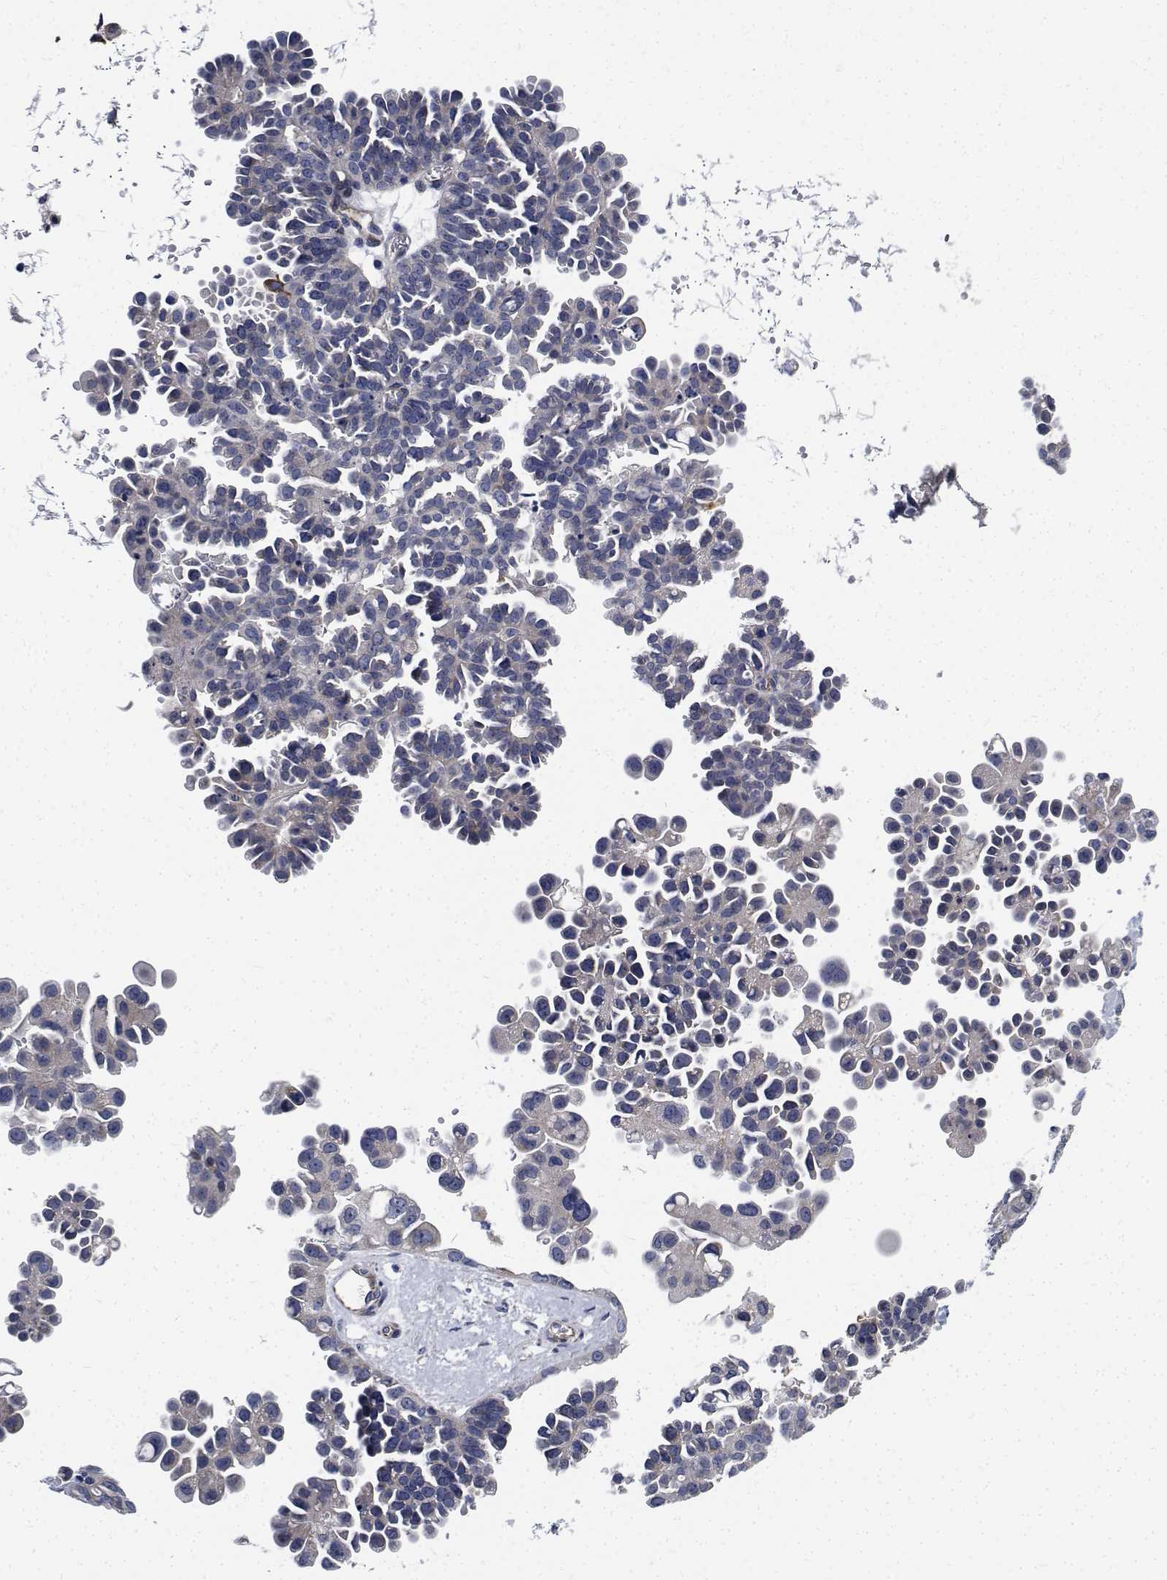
{"staining": {"intensity": "negative", "quantity": "none", "location": "none"}, "tissue": "ovarian cancer", "cell_type": "Tumor cells", "image_type": "cancer", "snomed": [{"axis": "morphology", "description": "Cystadenocarcinoma, serous, NOS"}, {"axis": "topography", "description": "Ovary"}], "caption": "Ovarian cancer stained for a protein using immunohistochemistry (IHC) reveals no positivity tumor cells.", "gene": "TTBK1", "patient": {"sex": "female", "age": 53}}